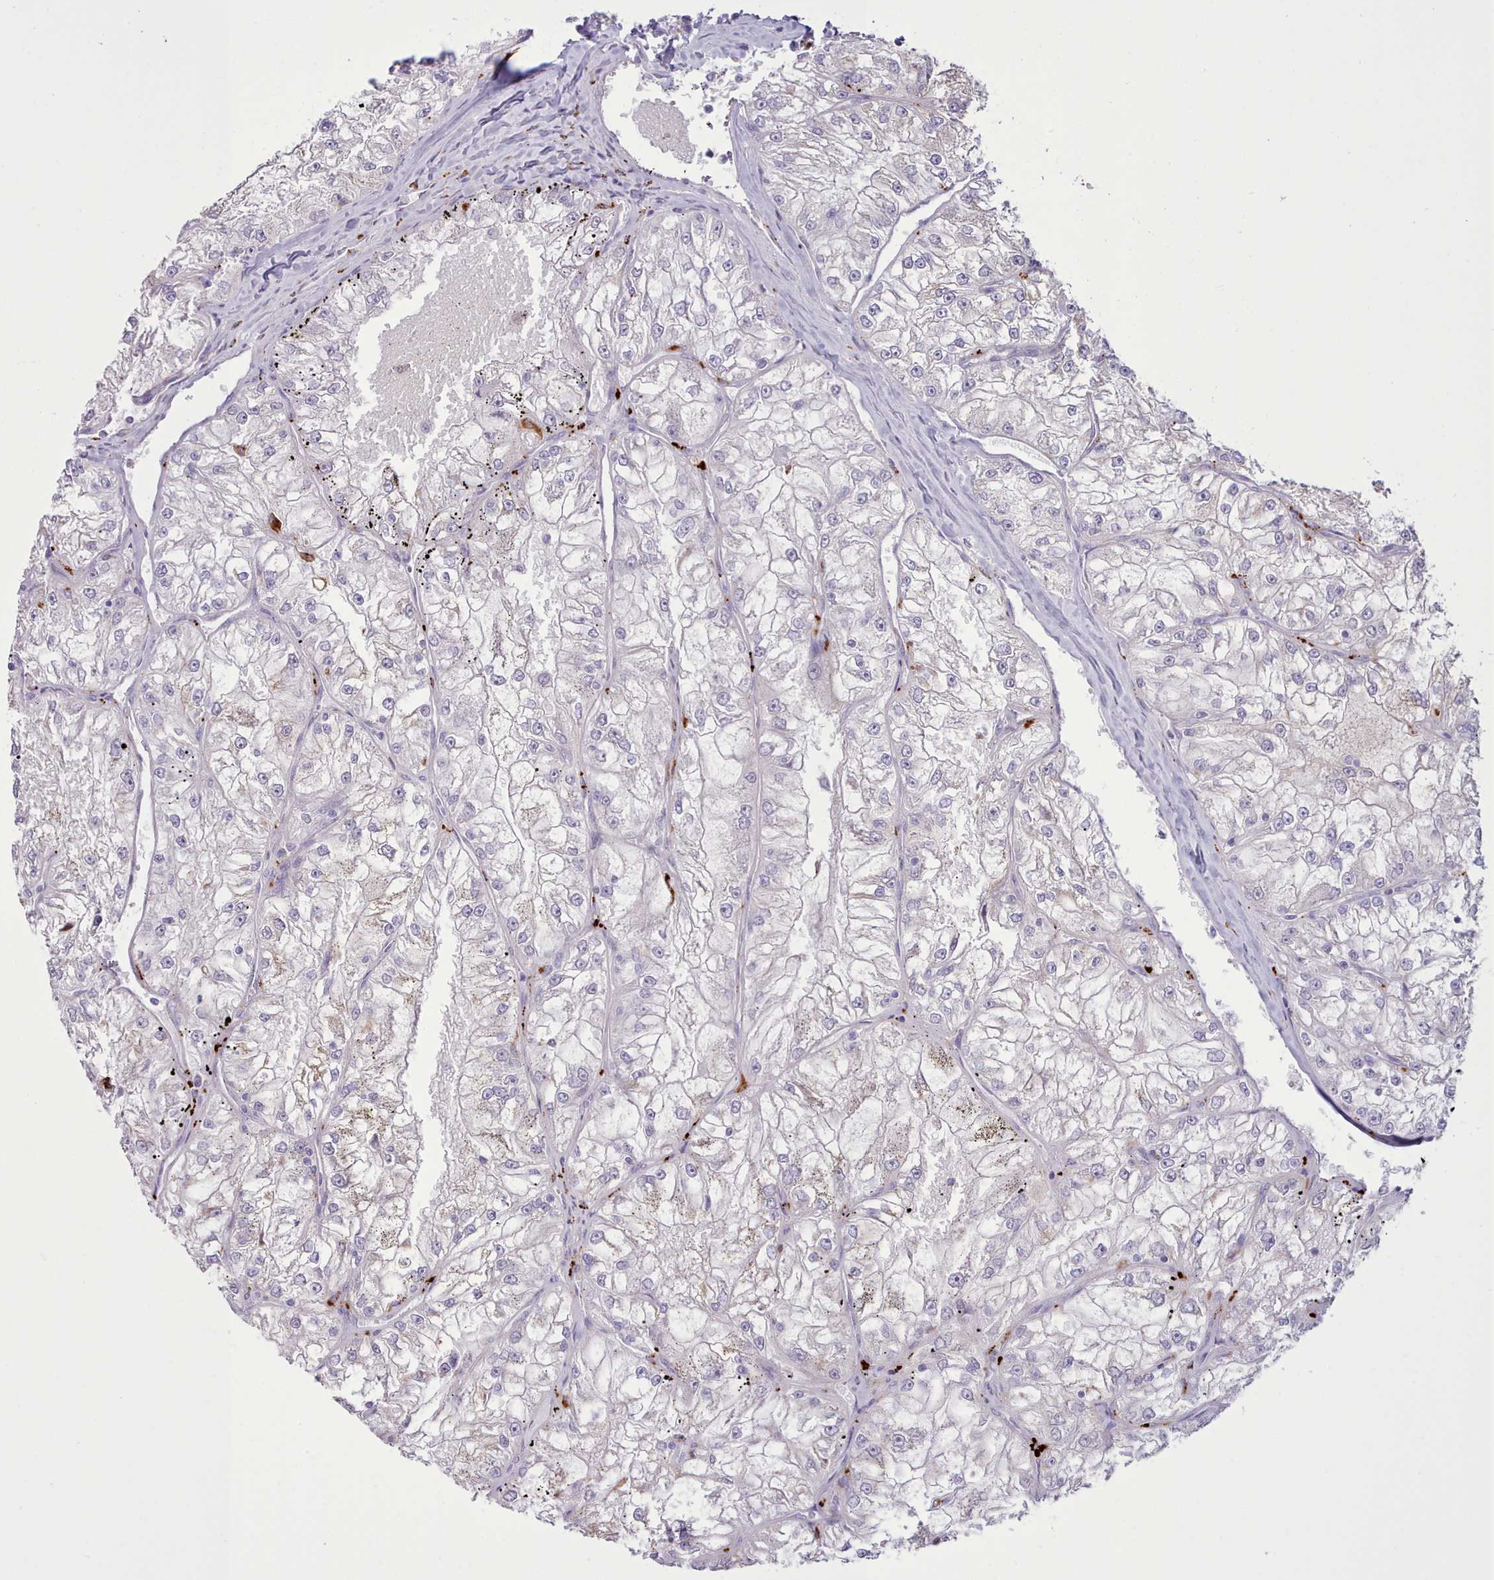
{"staining": {"intensity": "weak", "quantity": "<25%", "location": "cytoplasmic/membranous"}, "tissue": "renal cancer", "cell_type": "Tumor cells", "image_type": "cancer", "snomed": [{"axis": "morphology", "description": "Adenocarcinoma, NOS"}, {"axis": "topography", "description": "Kidney"}], "caption": "This is a photomicrograph of IHC staining of renal adenocarcinoma, which shows no staining in tumor cells. The staining is performed using DAB (3,3'-diaminobenzidine) brown chromogen with nuclei counter-stained in using hematoxylin.", "gene": "SRD5A1", "patient": {"sex": "female", "age": 72}}